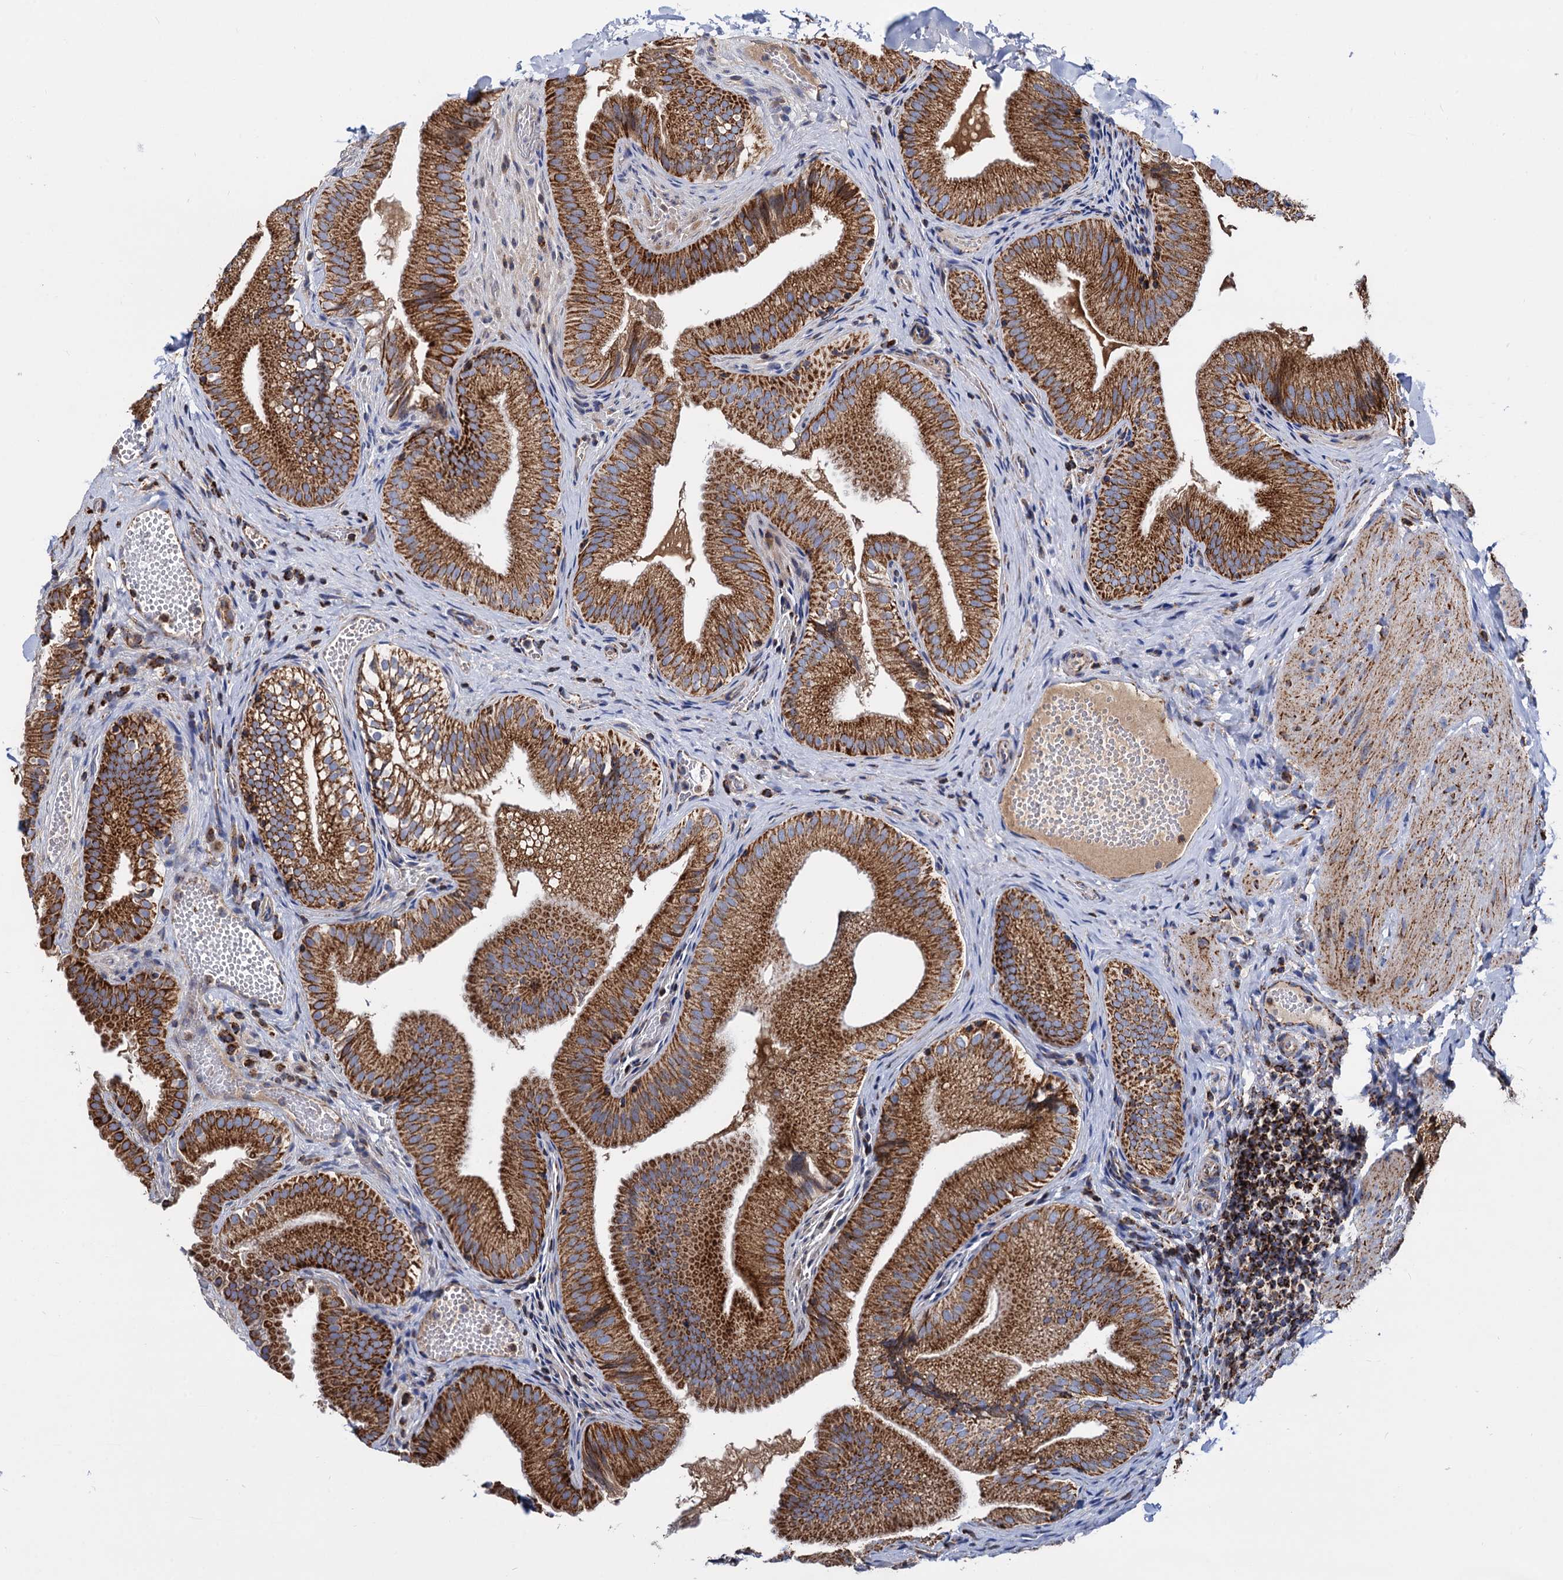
{"staining": {"intensity": "strong", "quantity": ">75%", "location": "cytoplasmic/membranous"}, "tissue": "gallbladder", "cell_type": "Glandular cells", "image_type": "normal", "snomed": [{"axis": "morphology", "description": "Normal tissue, NOS"}, {"axis": "topography", "description": "Gallbladder"}], "caption": "Immunohistochemistry image of benign gallbladder: gallbladder stained using immunohistochemistry (IHC) exhibits high levels of strong protein expression localized specifically in the cytoplasmic/membranous of glandular cells, appearing as a cytoplasmic/membranous brown color.", "gene": "TIMM10", "patient": {"sex": "female", "age": 30}}